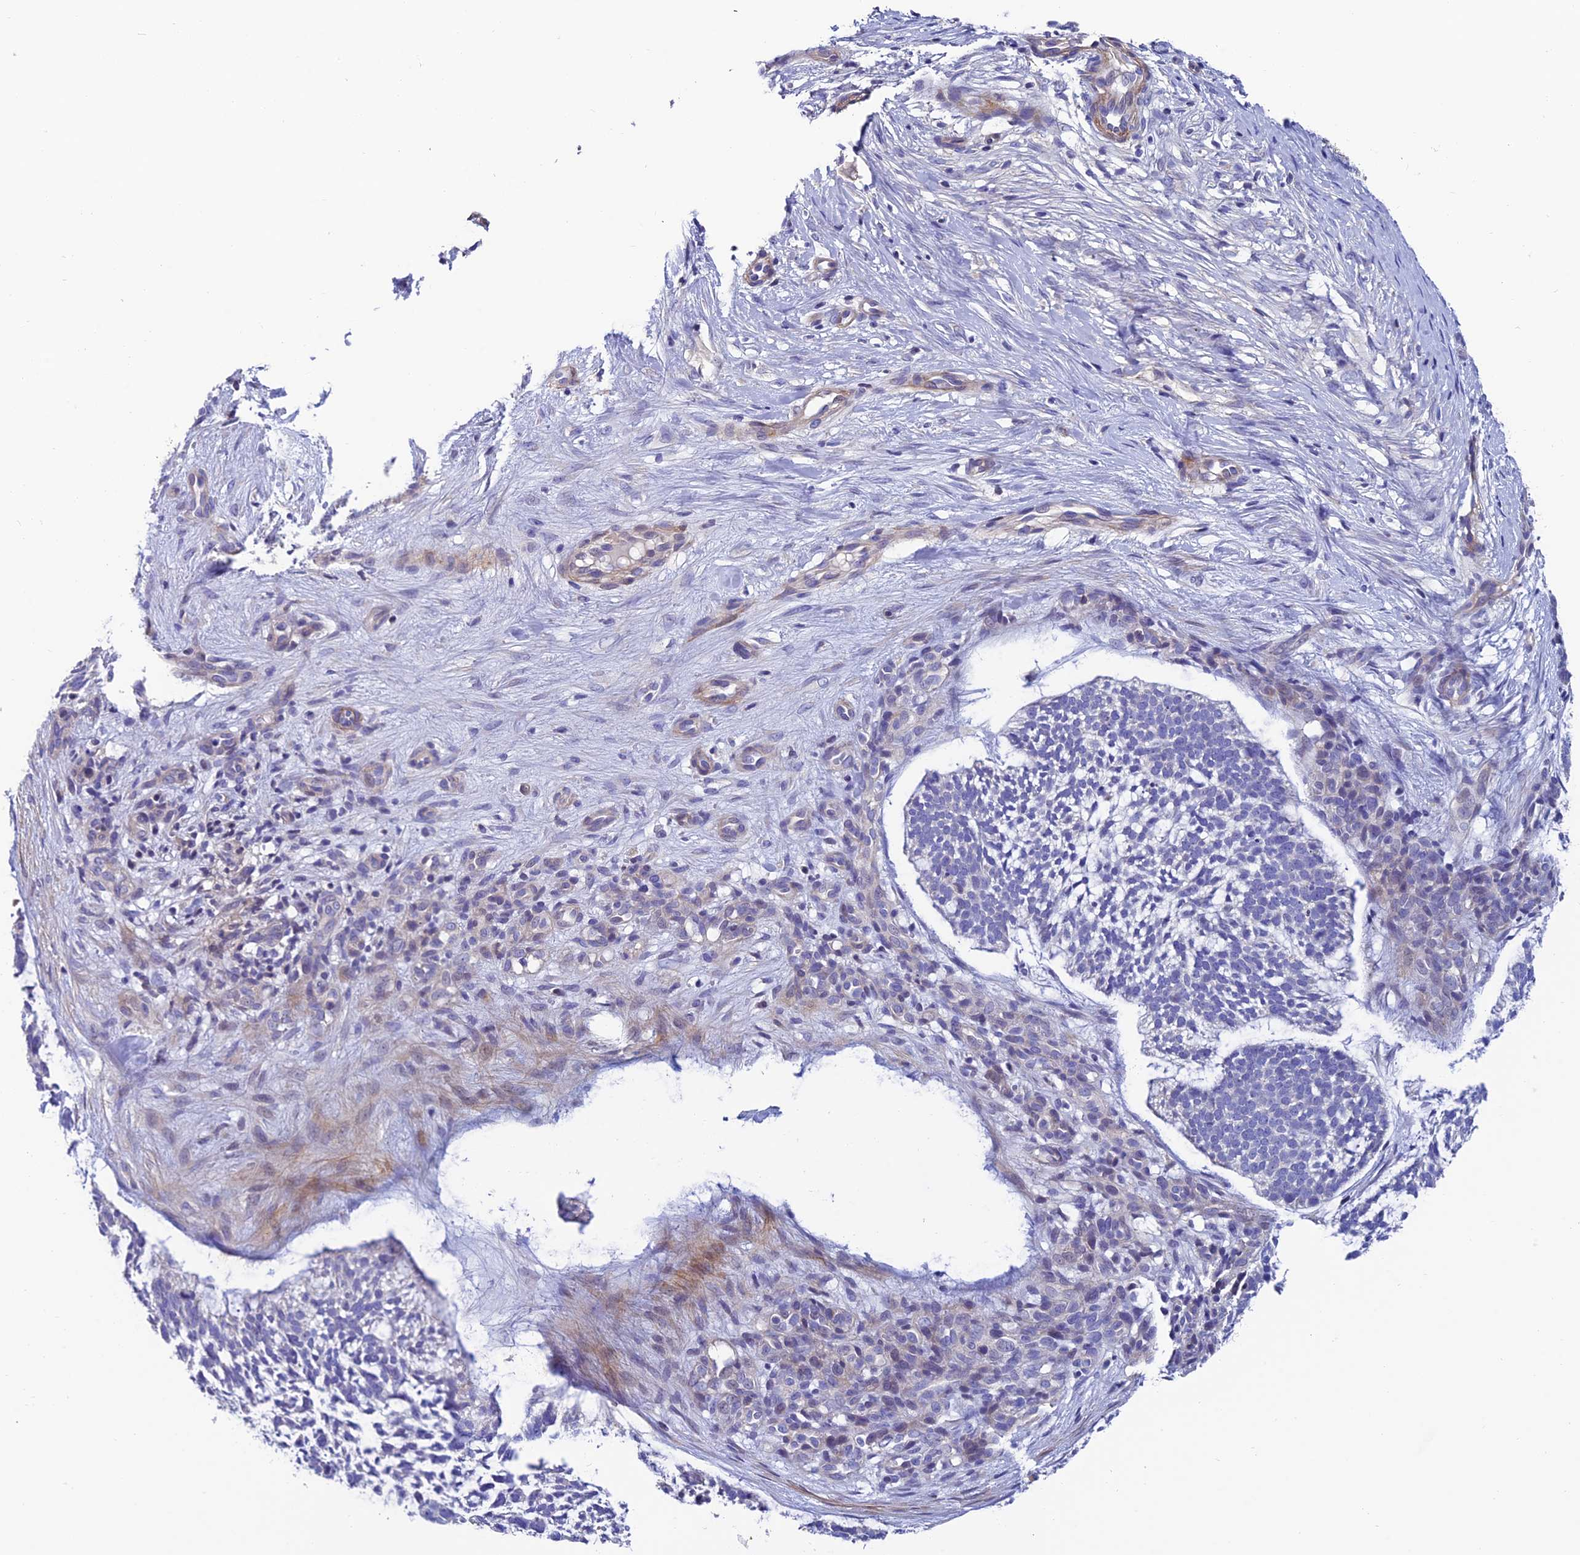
{"staining": {"intensity": "negative", "quantity": "none", "location": "none"}, "tissue": "skin cancer", "cell_type": "Tumor cells", "image_type": "cancer", "snomed": [{"axis": "morphology", "description": "Basal cell carcinoma"}, {"axis": "topography", "description": "Skin"}], "caption": "Immunohistochemistry (IHC) micrograph of neoplastic tissue: skin cancer stained with DAB (3,3'-diaminobenzidine) demonstrates no significant protein staining in tumor cells.", "gene": "FAM178B", "patient": {"sex": "male", "age": 88}}